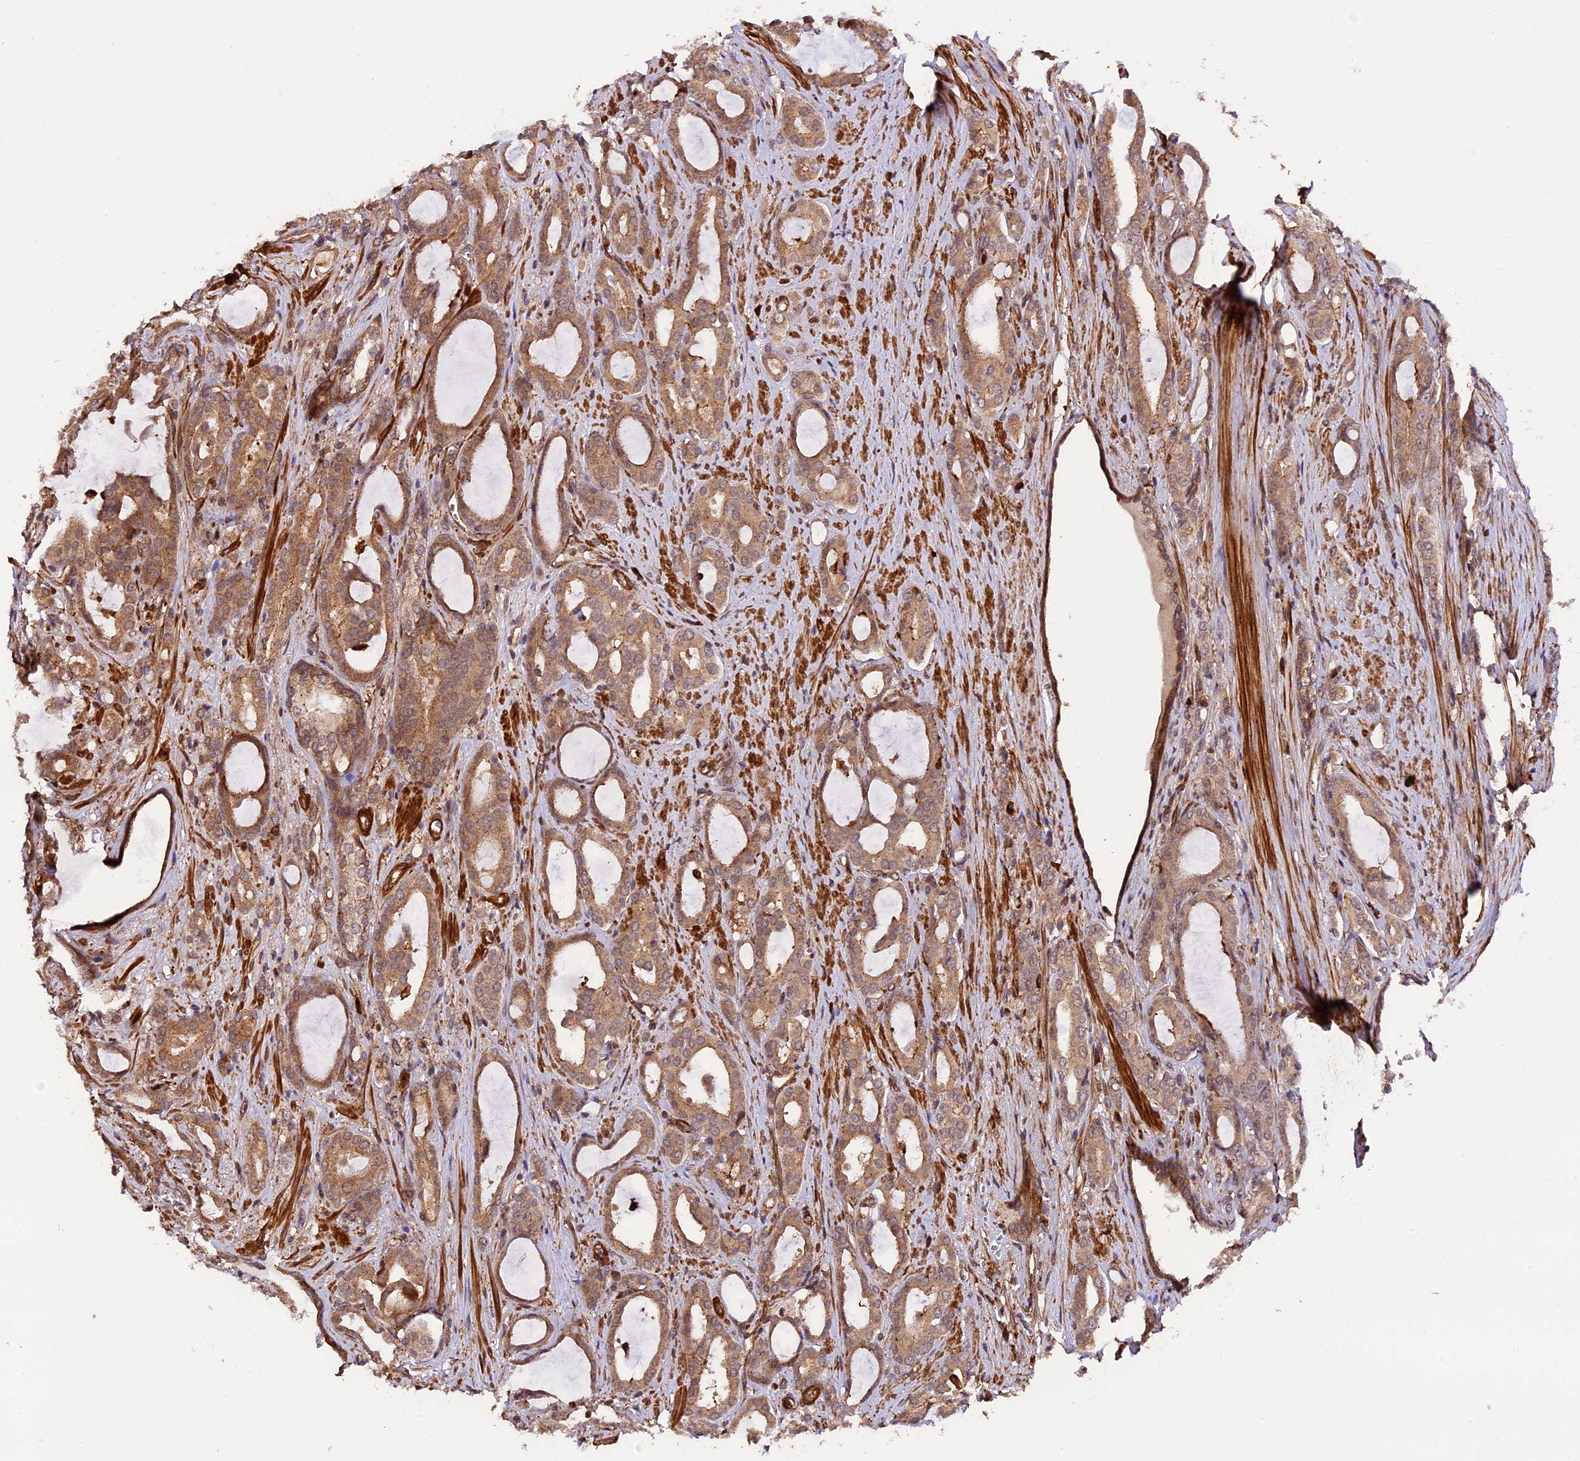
{"staining": {"intensity": "moderate", "quantity": ">75%", "location": "cytoplasmic/membranous"}, "tissue": "prostate cancer", "cell_type": "Tumor cells", "image_type": "cancer", "snomed": [{"axis": "morphology", "description": "Adenocarcinoma, High grade"}, {"axis": "topography", "description": "Prostate"}], "caption": "Protein expression analysis of prostate cancer (high-grade adenocarcinoma) exhibits moderate cytoplasmic/membranous staining in about >75% of tumor cells.", "gene": "HERPUD1", "patient": {"sex": "male", "age": 72}}